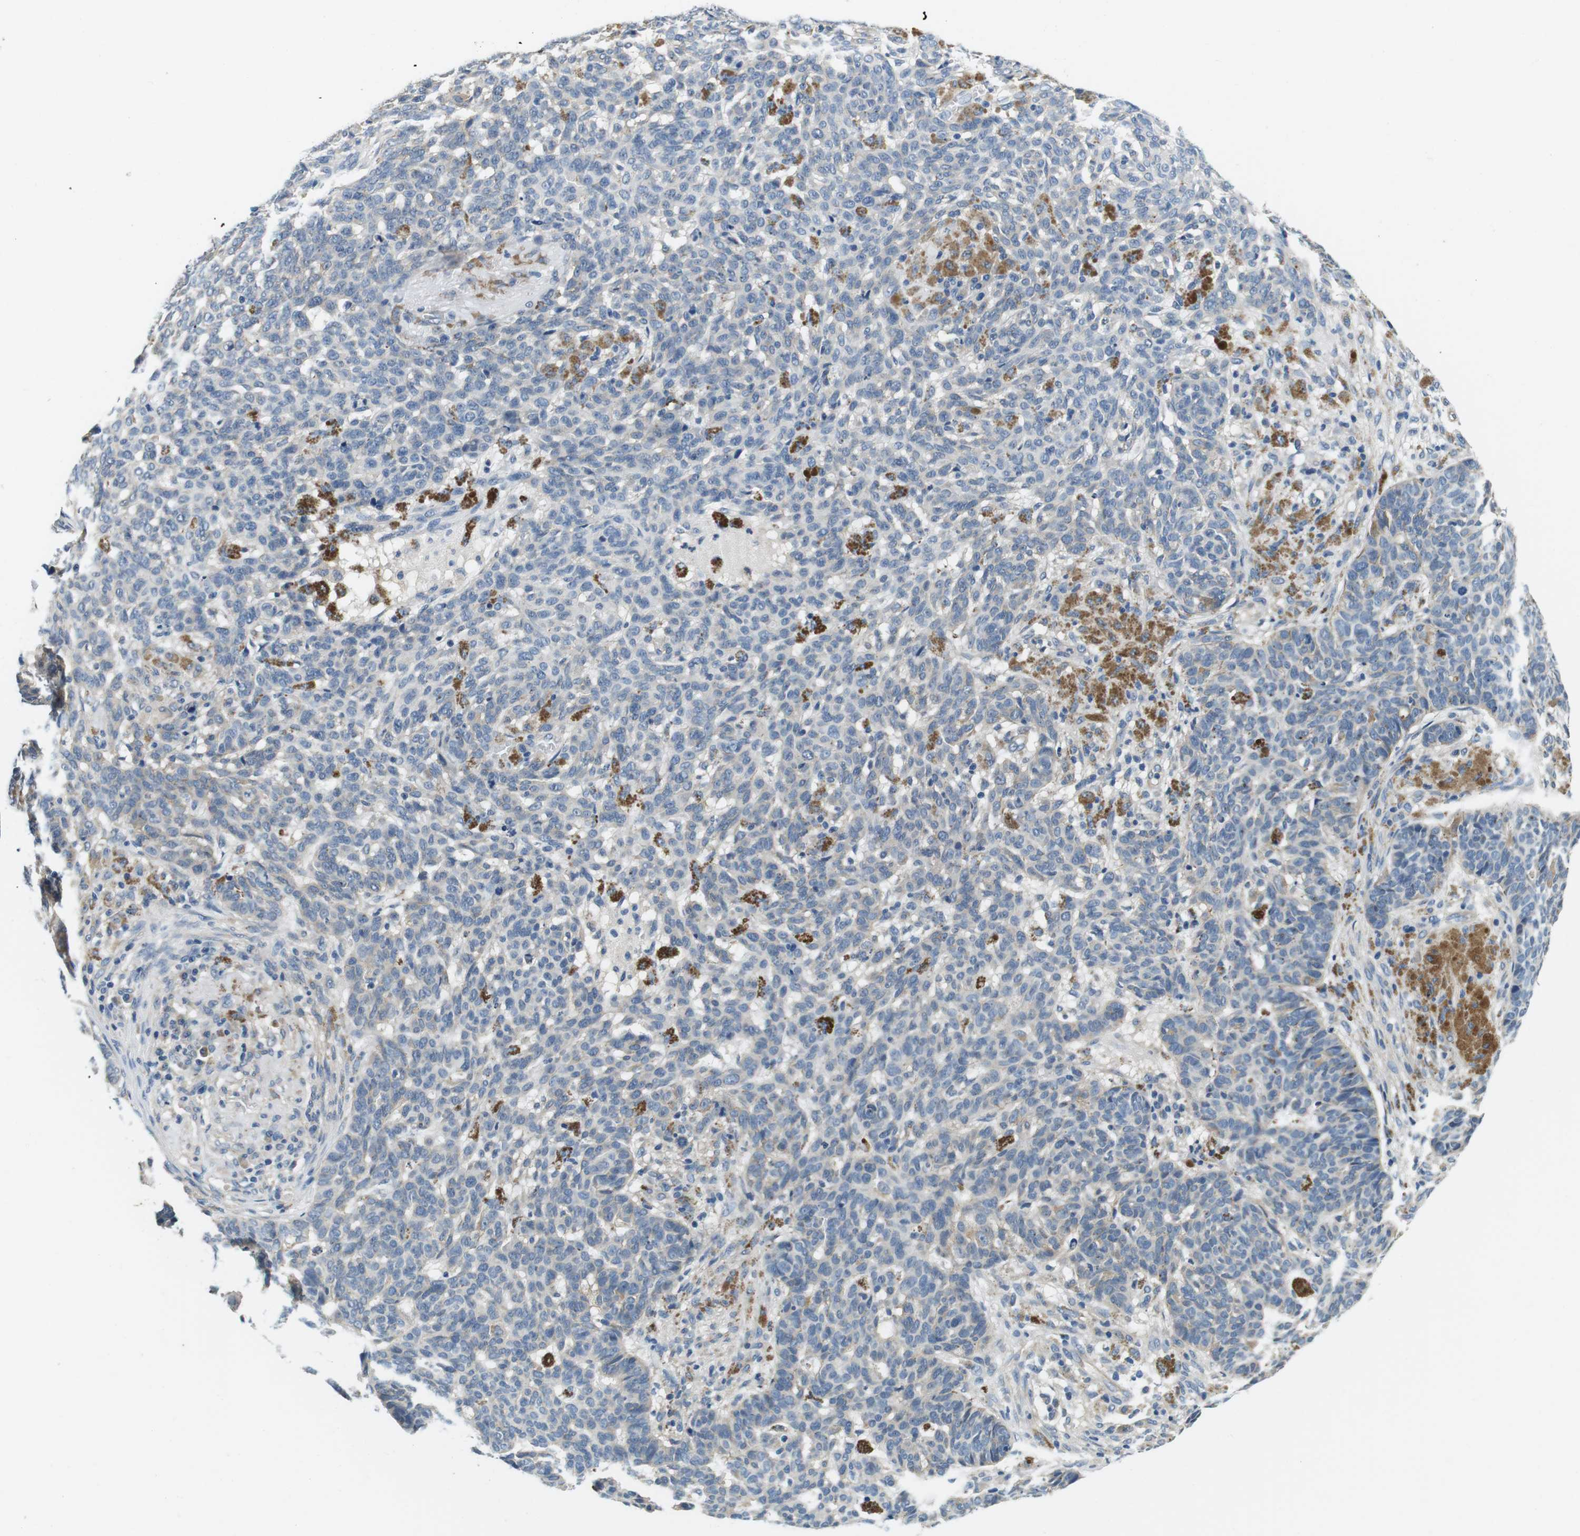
{"staining": {"intensity": "negative", "quantity": "none", "location": "none"}, "tissue": "skin cancer", "cell_type": "Tumor cells", "image_type": "cancer", "snomed": [{"axis": "morphology", "description": "Basal cell carcinoma"}, {"axis": "topography", "description": "Skin"}], "caption": "This photomicrograph is of basal cell carcinoma (skin) stained with immunohistochemistry to label a protein in brown with the nuclei are counter-stained blue. There is no expression in tumor cells.", "gene": "DTNA", "patient": {"sex": "male", "age": 85}}